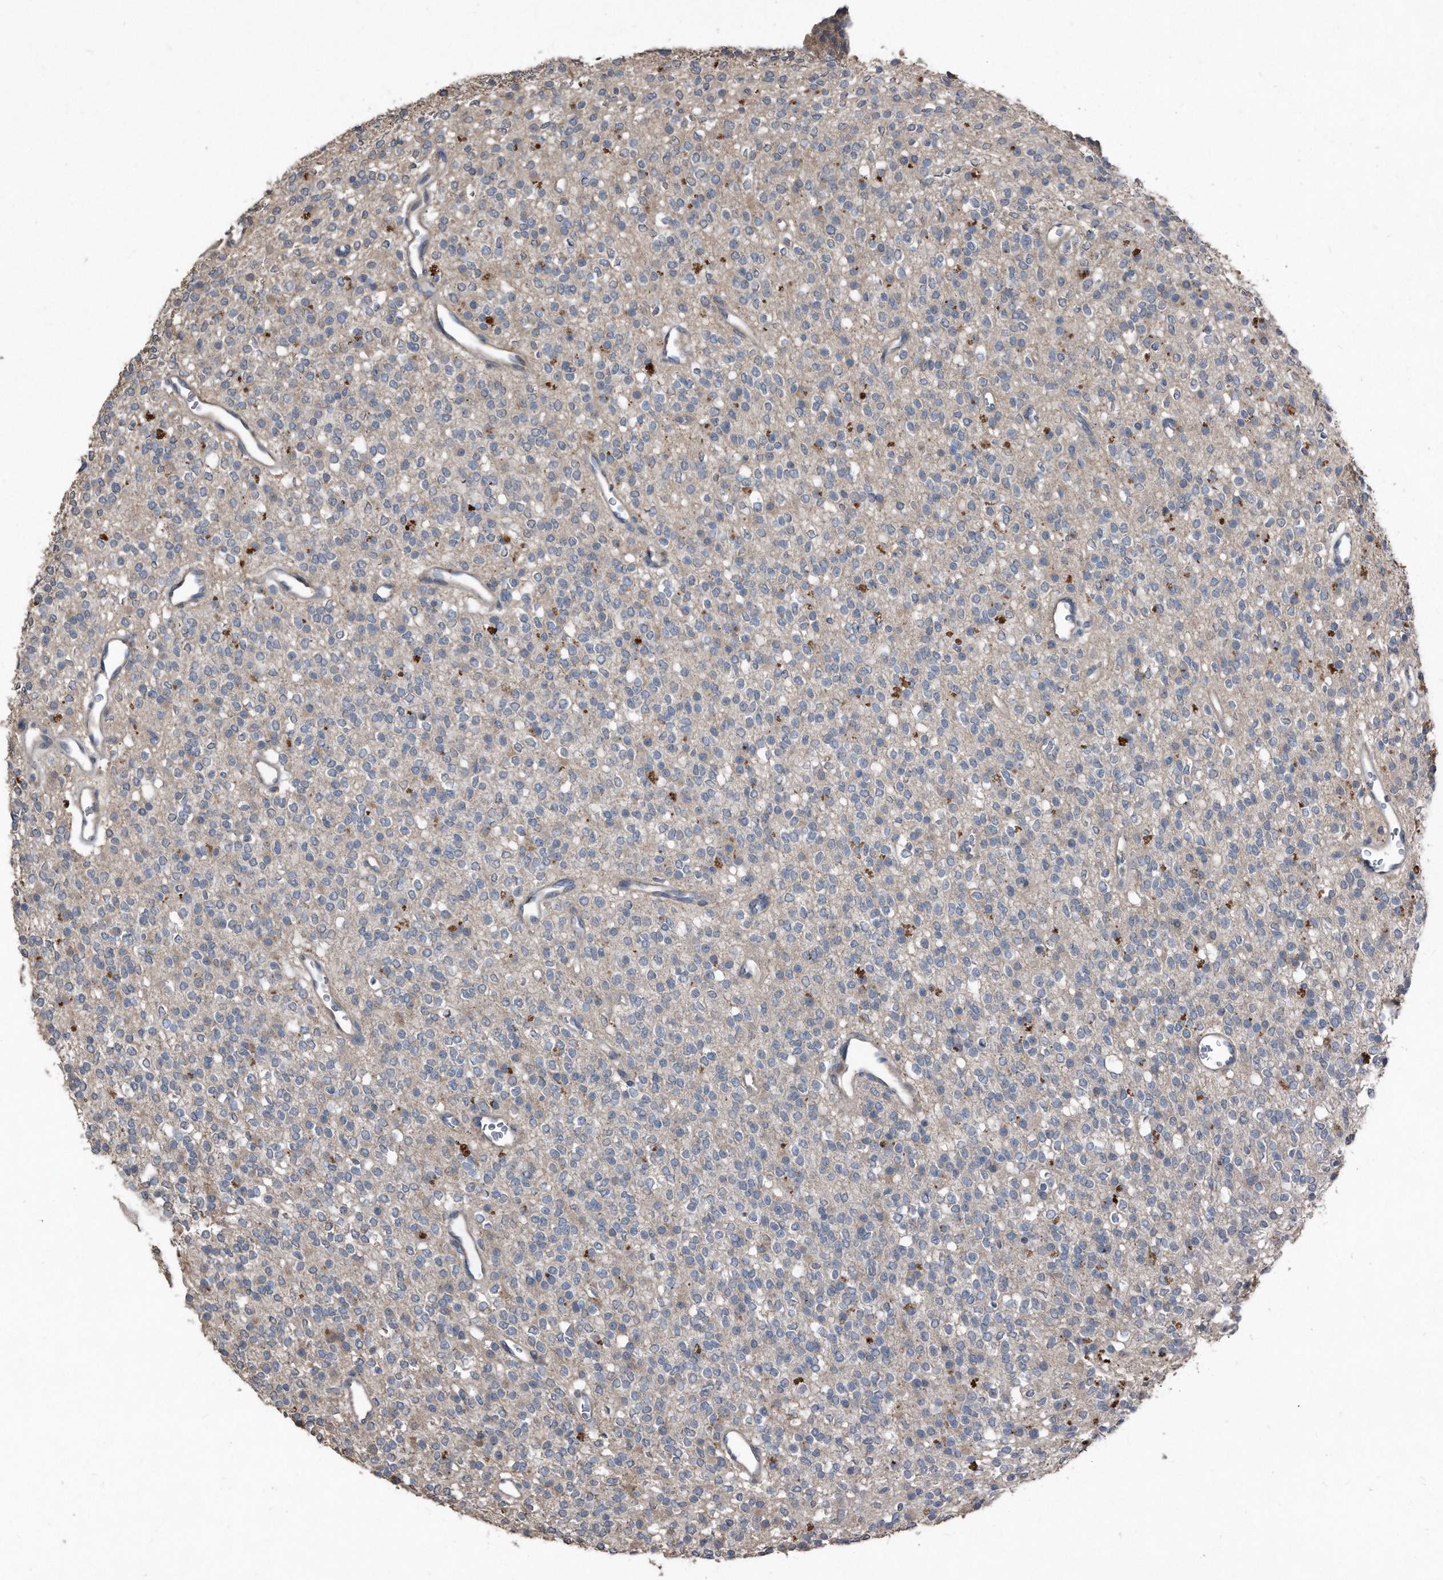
{"staining": {"intensity": "negative", "quantity": "none", "location": "none"}, "tissue": "glioma", "cell_type": "Tumor cells", "image_type": "cancer", "snomed": [{"axis": "morphology", "description": "Glioma, malignant, High grade"}, {"axis": "topography", "description": "Brain"}], "caption": "This micrograph is of malignant glioma (high-grade) stained with immunohistochemistry (IHC) to label a protein in brown with the nuclei are counter-stained blue. There is no expression in tumor cells.", "gene": "ANKRD10", "patient": {"sex": "male", "age": 34}}